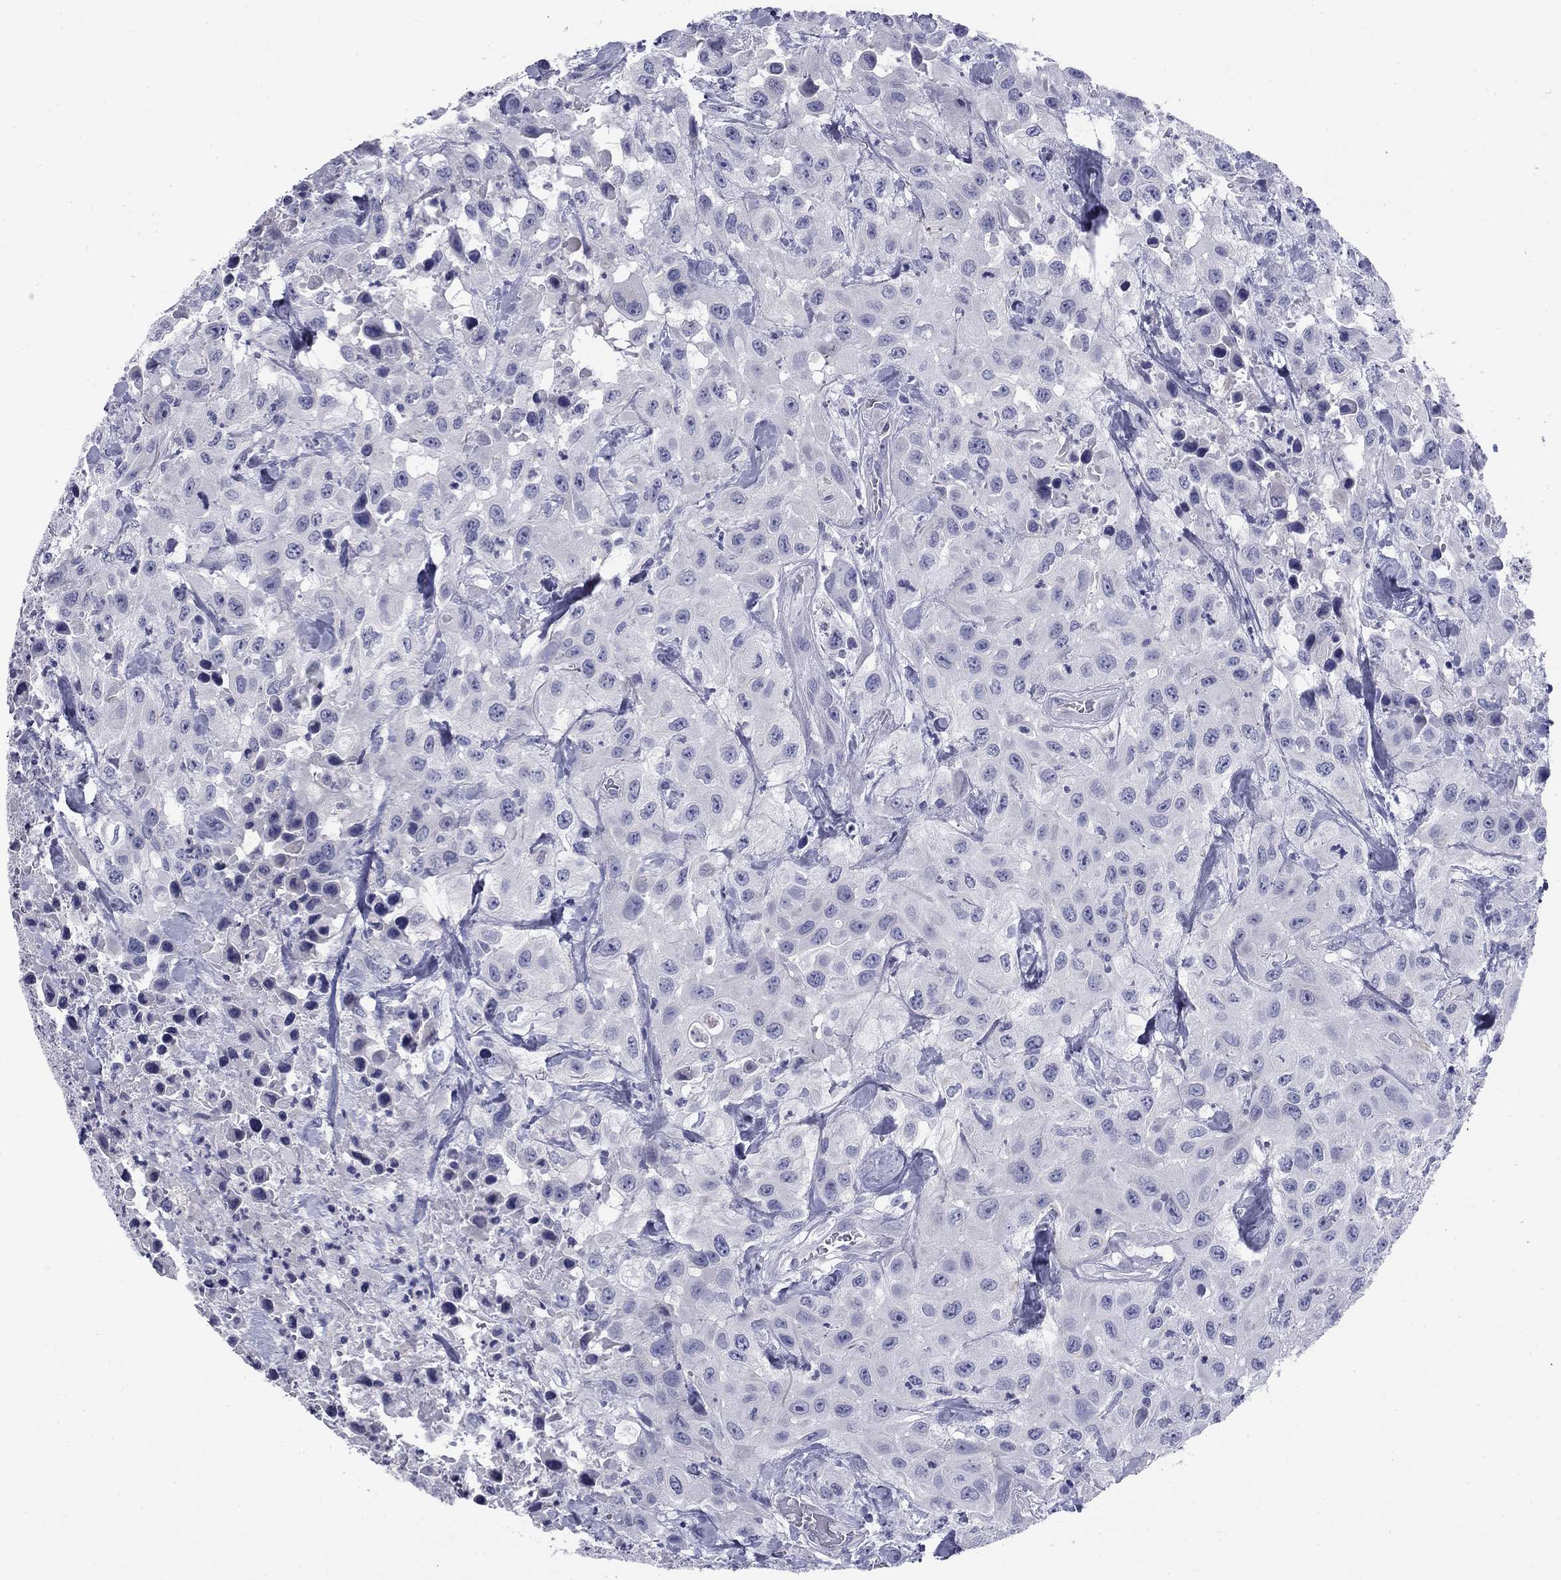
{"staining": {"intensity": "negative", "quantity": "none", "location": "none"}, "tissue": "urothelial cancer", "cell_type": "Tumor cells", "image_type": "cancer", "snomed": [{"axis": "morphology", "description": "Urothelial carcinoma, High grade"}, {"axis": "topography", "description": "Urinary bladder"}], "caption": "Immunohistochemistry (IHC) histopathology image of human urothelial cancer stained for a protein (brown), which exhibits no expression in tumor cells.", "gene": "ABCC2", "patient": {"sex": "male", "age": 79}}